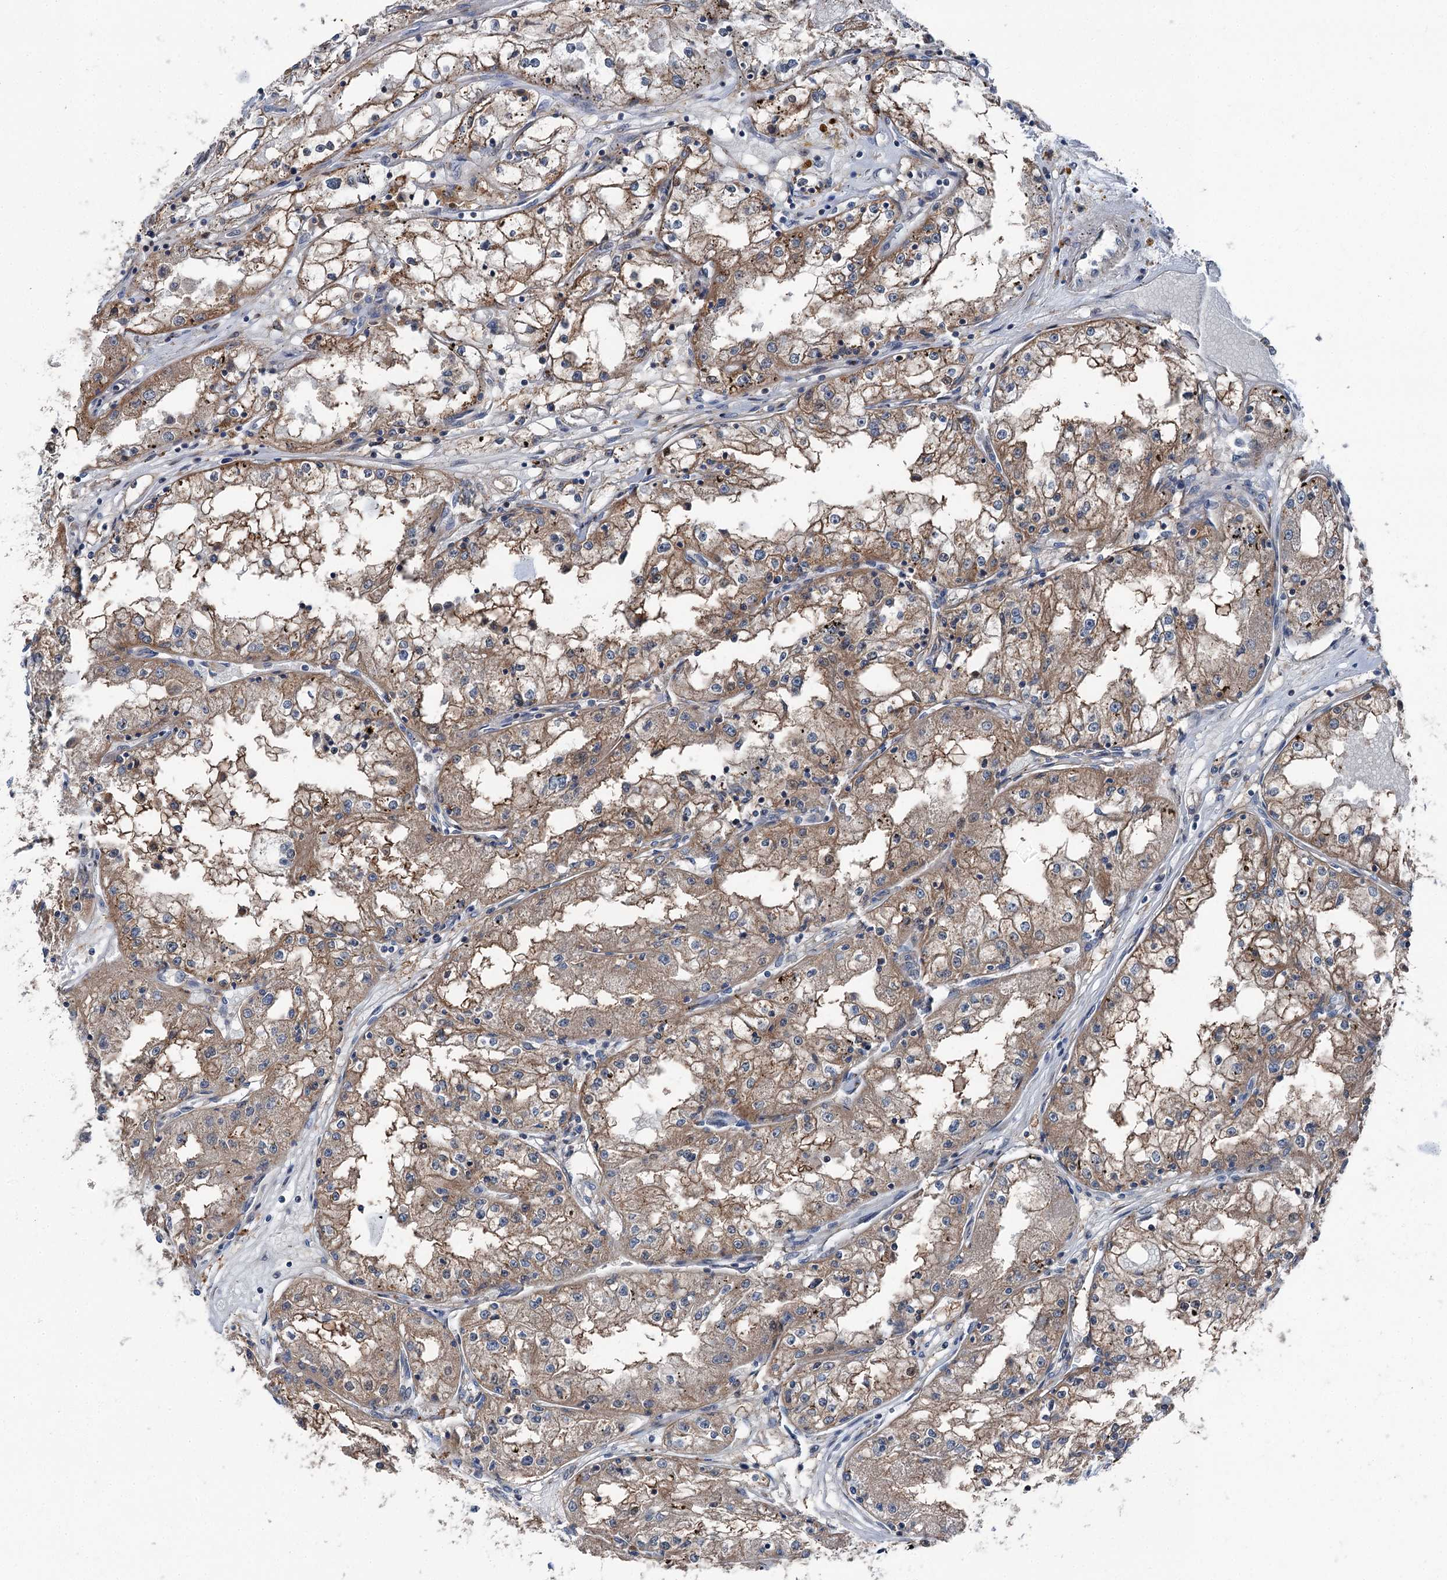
{"staining": {"intensity": "moderate", "quantity": ">75%", "location": "cytoplasmic/membranous"}, "tissue": "renal cancer", "cell_type": "Tumor cells", "image_type": "cancer", "snomed": [{"axis": "morphology", "description": "Adenocarcinoma, NOS"}, {"axis": "topography", "description": "Kidney"}], "caption": "This photomicrograph shows immunohistochemistry (IHC) staining of renal cancer, with medium moderate cytoplasmic/membranous positivity in approximately >75% of tumor cells.", "gene": "POLR1D", "patient": {"sex": "male", "age": 56}}